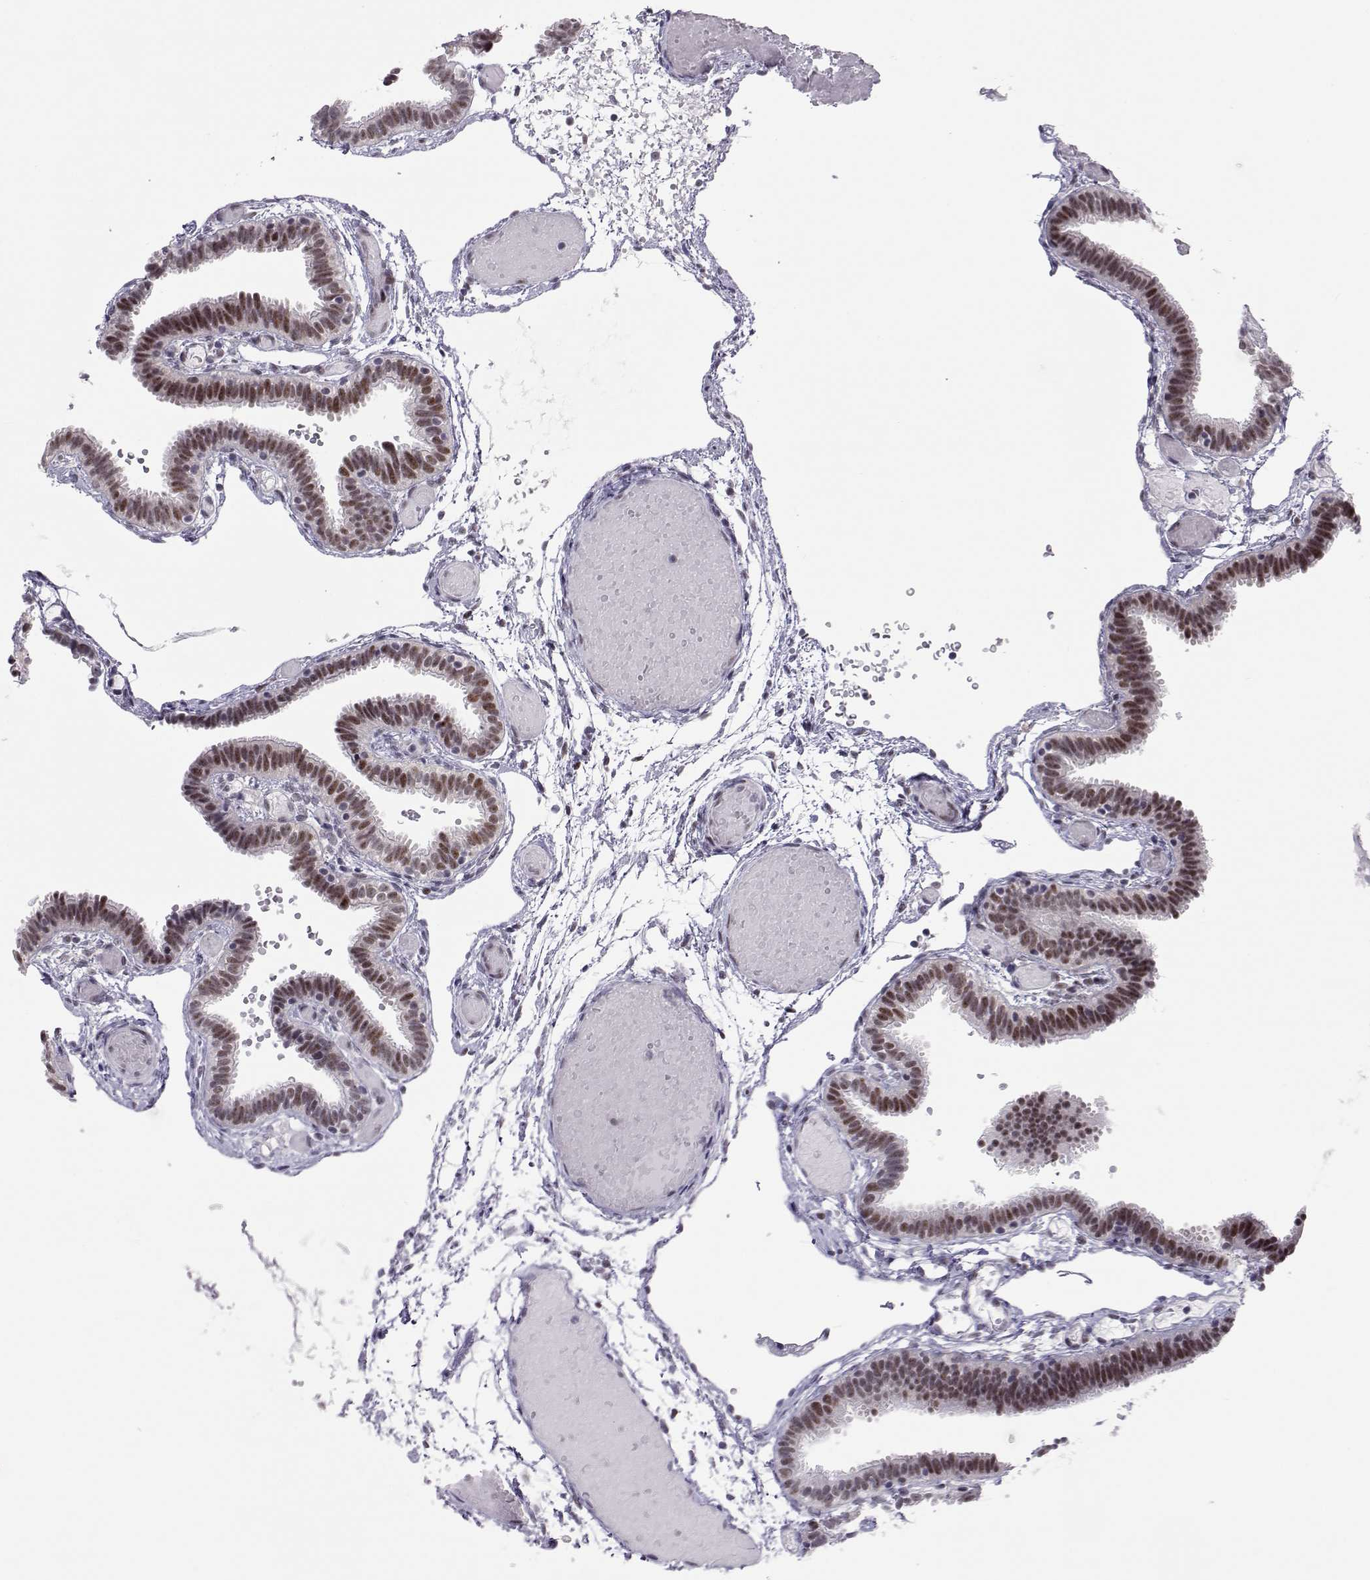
{"staining": {"intensity": "moderate", "quantity": "<25%", "location": "nuclear"}, "tissue": "fallopian tube", "cell_type": "Glandular cells", "image_type": "normal", "snomed": [{"axis": "morphology", "description": "Normal tissue, NOS"}, {"axis": "topography", "description": "Fallopian tube"}], "caption": "DAB immunohistochemical staining of normal human fallopian tube exhibits moderate nuclear protein expression in approximately <25% of glandular cells.", "gene": "SIX6", "patient": {"sex": "female", "age": 37}}